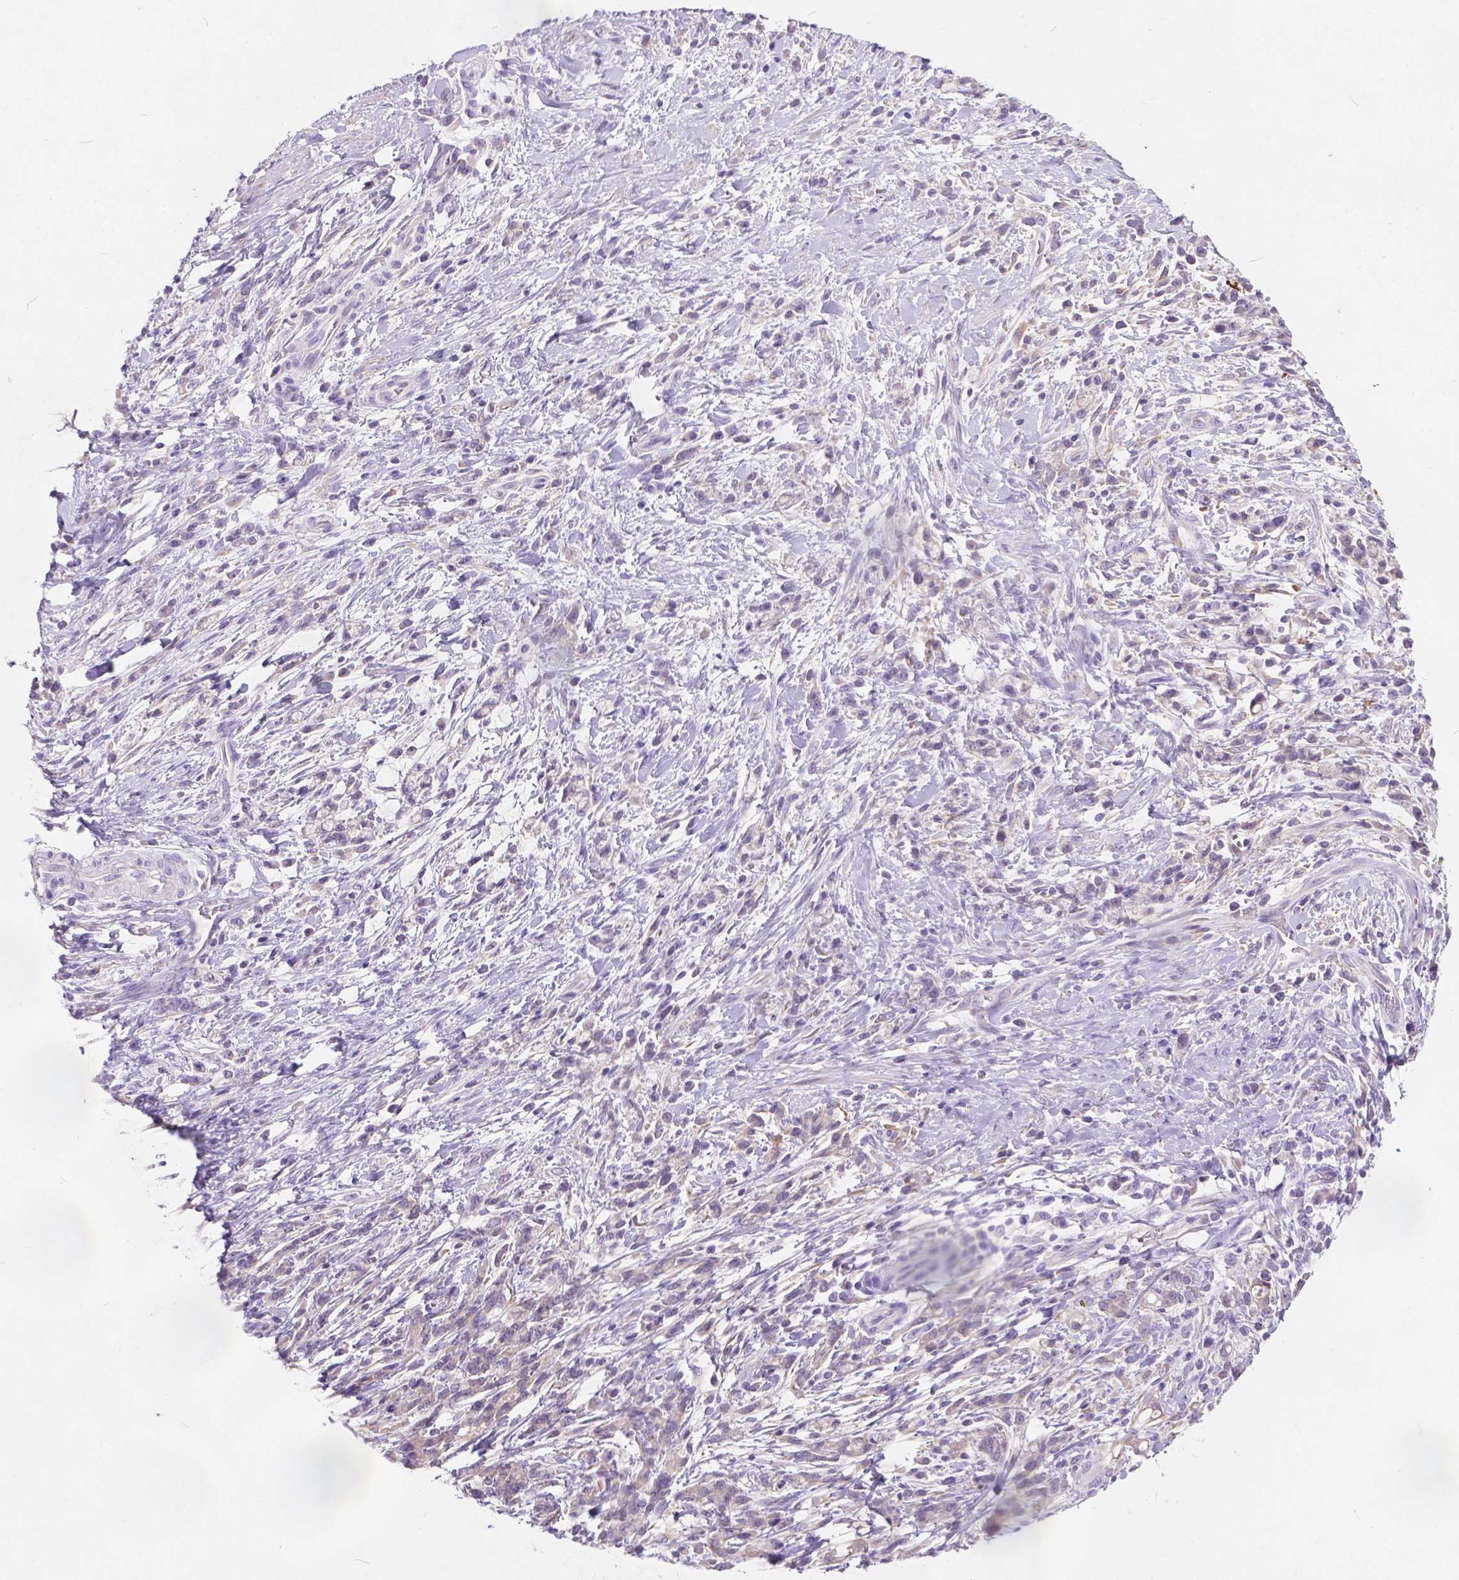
{"staining": {"intensity": "weak", "quantity": "25%-75%", "location": "cytoplasmic/membranous"}, "tissue": "stomach cancer", "cell_type": "Tumor cells", "image_type": "cancer", "snomed": [{"axis": "morphology", "description": "Adenocarcinoma, NOS"}, {"axis": "topography", "description": "Stomach"}], "caption": "DAB (3,3'-diaminobenzidine) immunohistochemical staining of stomach adenocarcinoma exhibits weak cytoplasmic/membranous protein staining in about 25%-75% of tumor cells.", "gene": "PEX11G", "patient": {"sex": "female", "age": 57}}